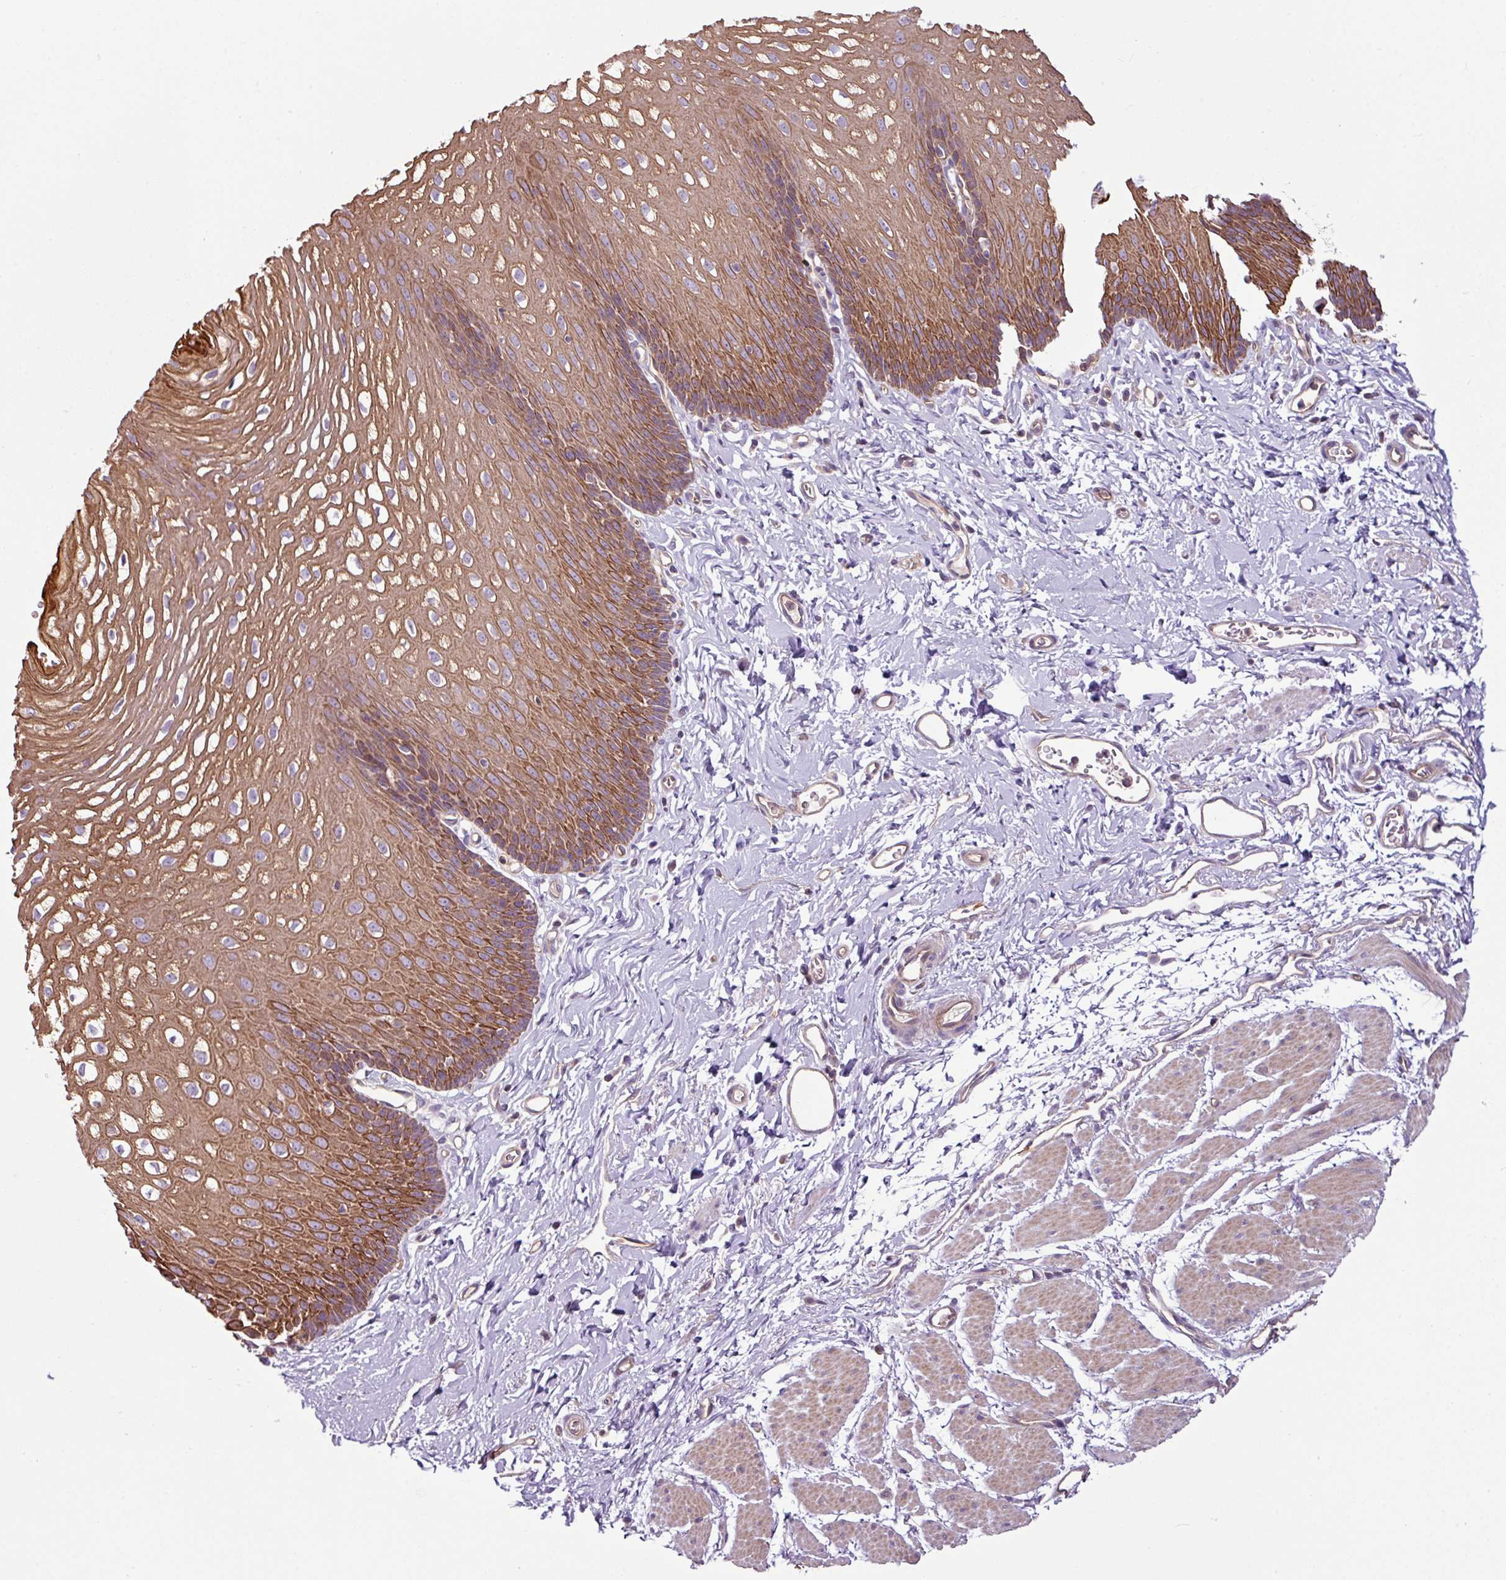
{"staining": {"intensity": "strong", "quantity": ">75%", "location": "cytoplasmic/membranous"}, "tissue": "esophagus", "cell_type": "Squamous epithelial cells", "image_type": "normal", "snomed": [{"axis": "morphology", "description": "Normal tissue, NOS"}, {"axis": "topography", "description": "Esophagus"}], "caption": "The histopathology image demonstrates immunohistochemical staining of normal esophagus. There is strong cytoplasmic/membranous staining is appreciated in about >75% of squamous epithelial cells. (Brightfield microscopy of DAB IHC at high magnification).", "gene": "ZNF106", "patient": {"sex": "male", "age": 70}}